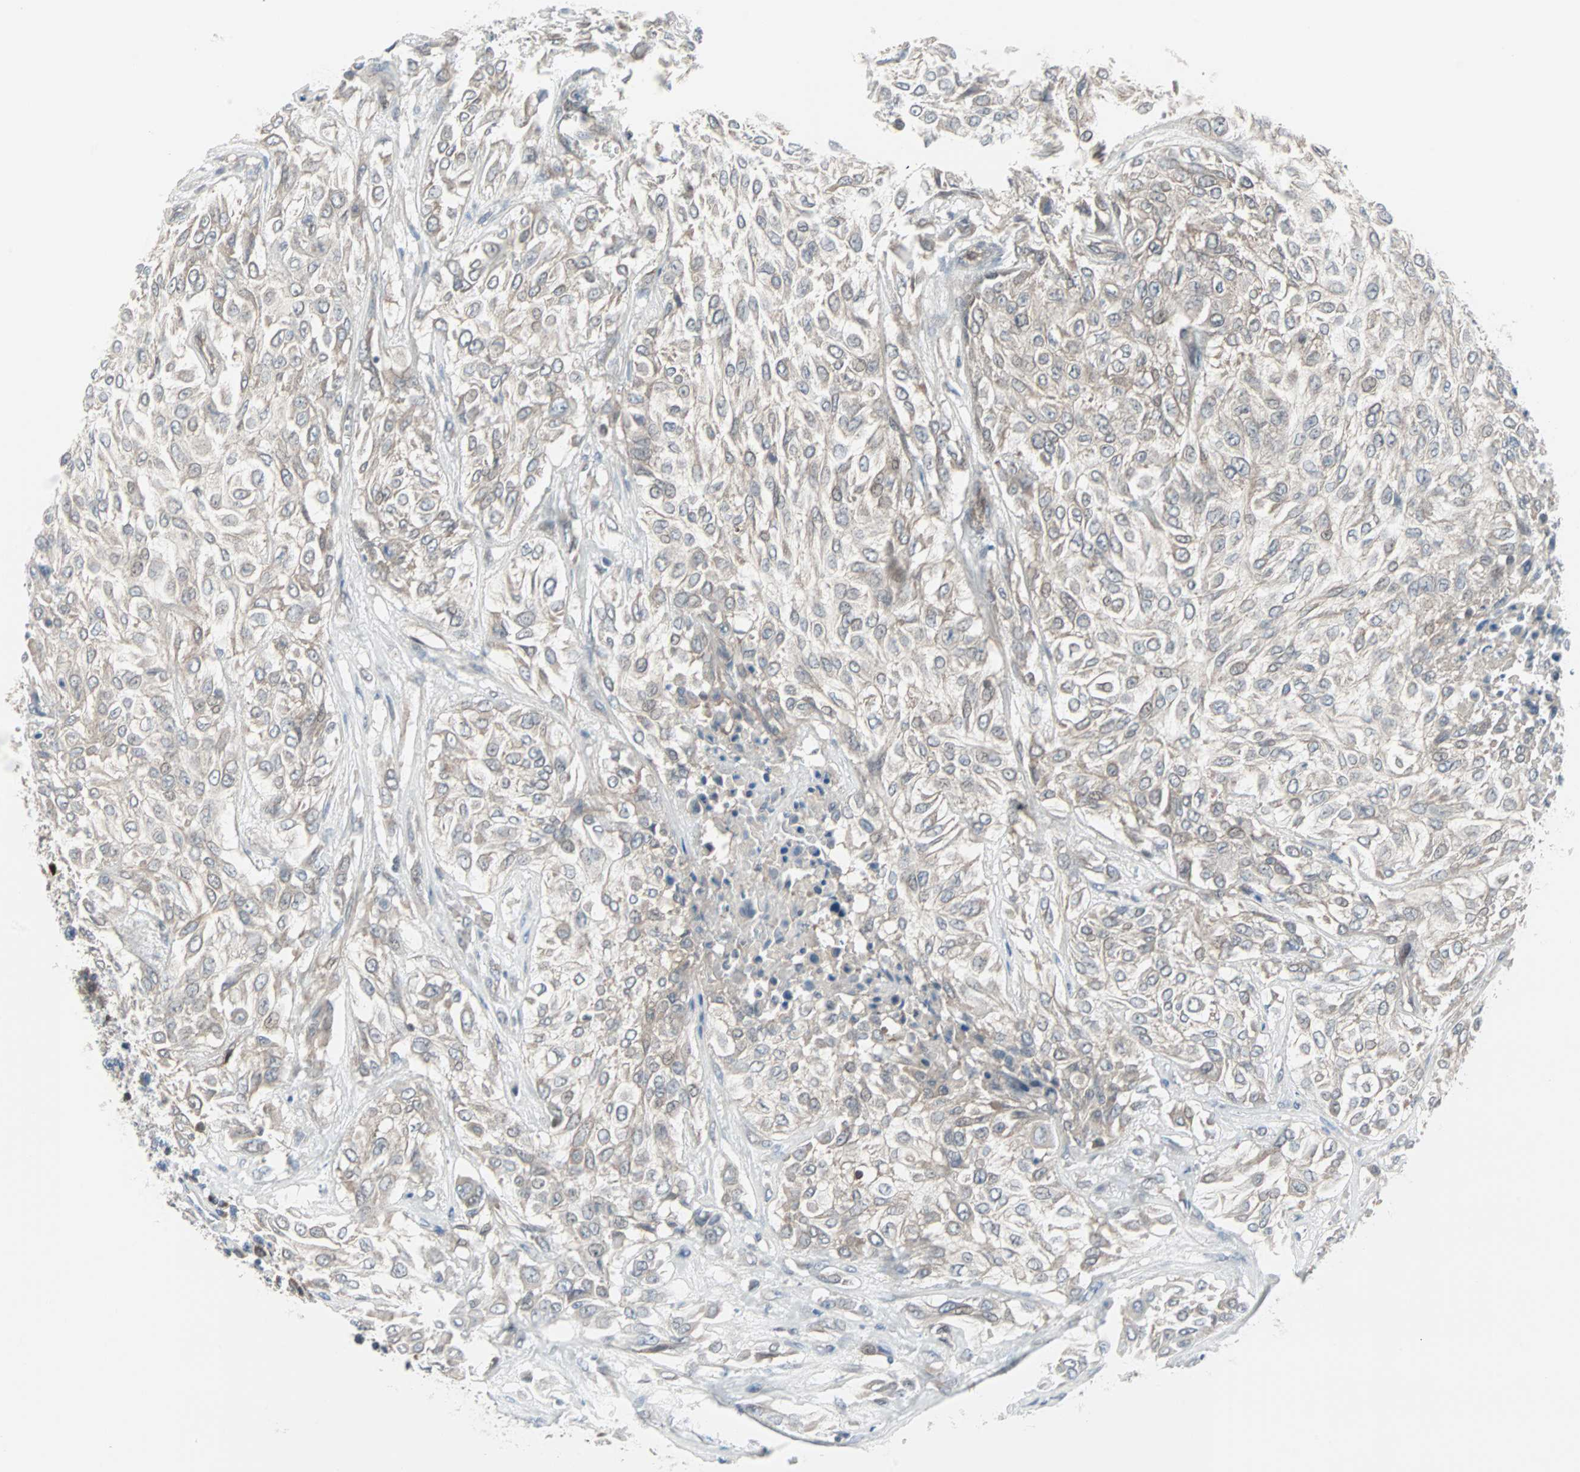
{"staining": {"intensity": "weak", "quantity": "25%-75%", "location": "cytoplasmic/membranous"}, "tissue": "urothelial cancer", "cell_type": "Tumor cells", "image_type": "cancer", "snomed": [{"axis": "morphology", "description": "Urothelial carcinoma, High grade"}, {"axis": "topography", "description": "Urinary bladder"}], "caption": "The image reveals staining of urothelial cancer, revealing weak cytoplasmic/membranous protein positivity (brown color) within tumor cells.", "gene": "CASP3", "patient": {"sex": "male", "age": 57}}